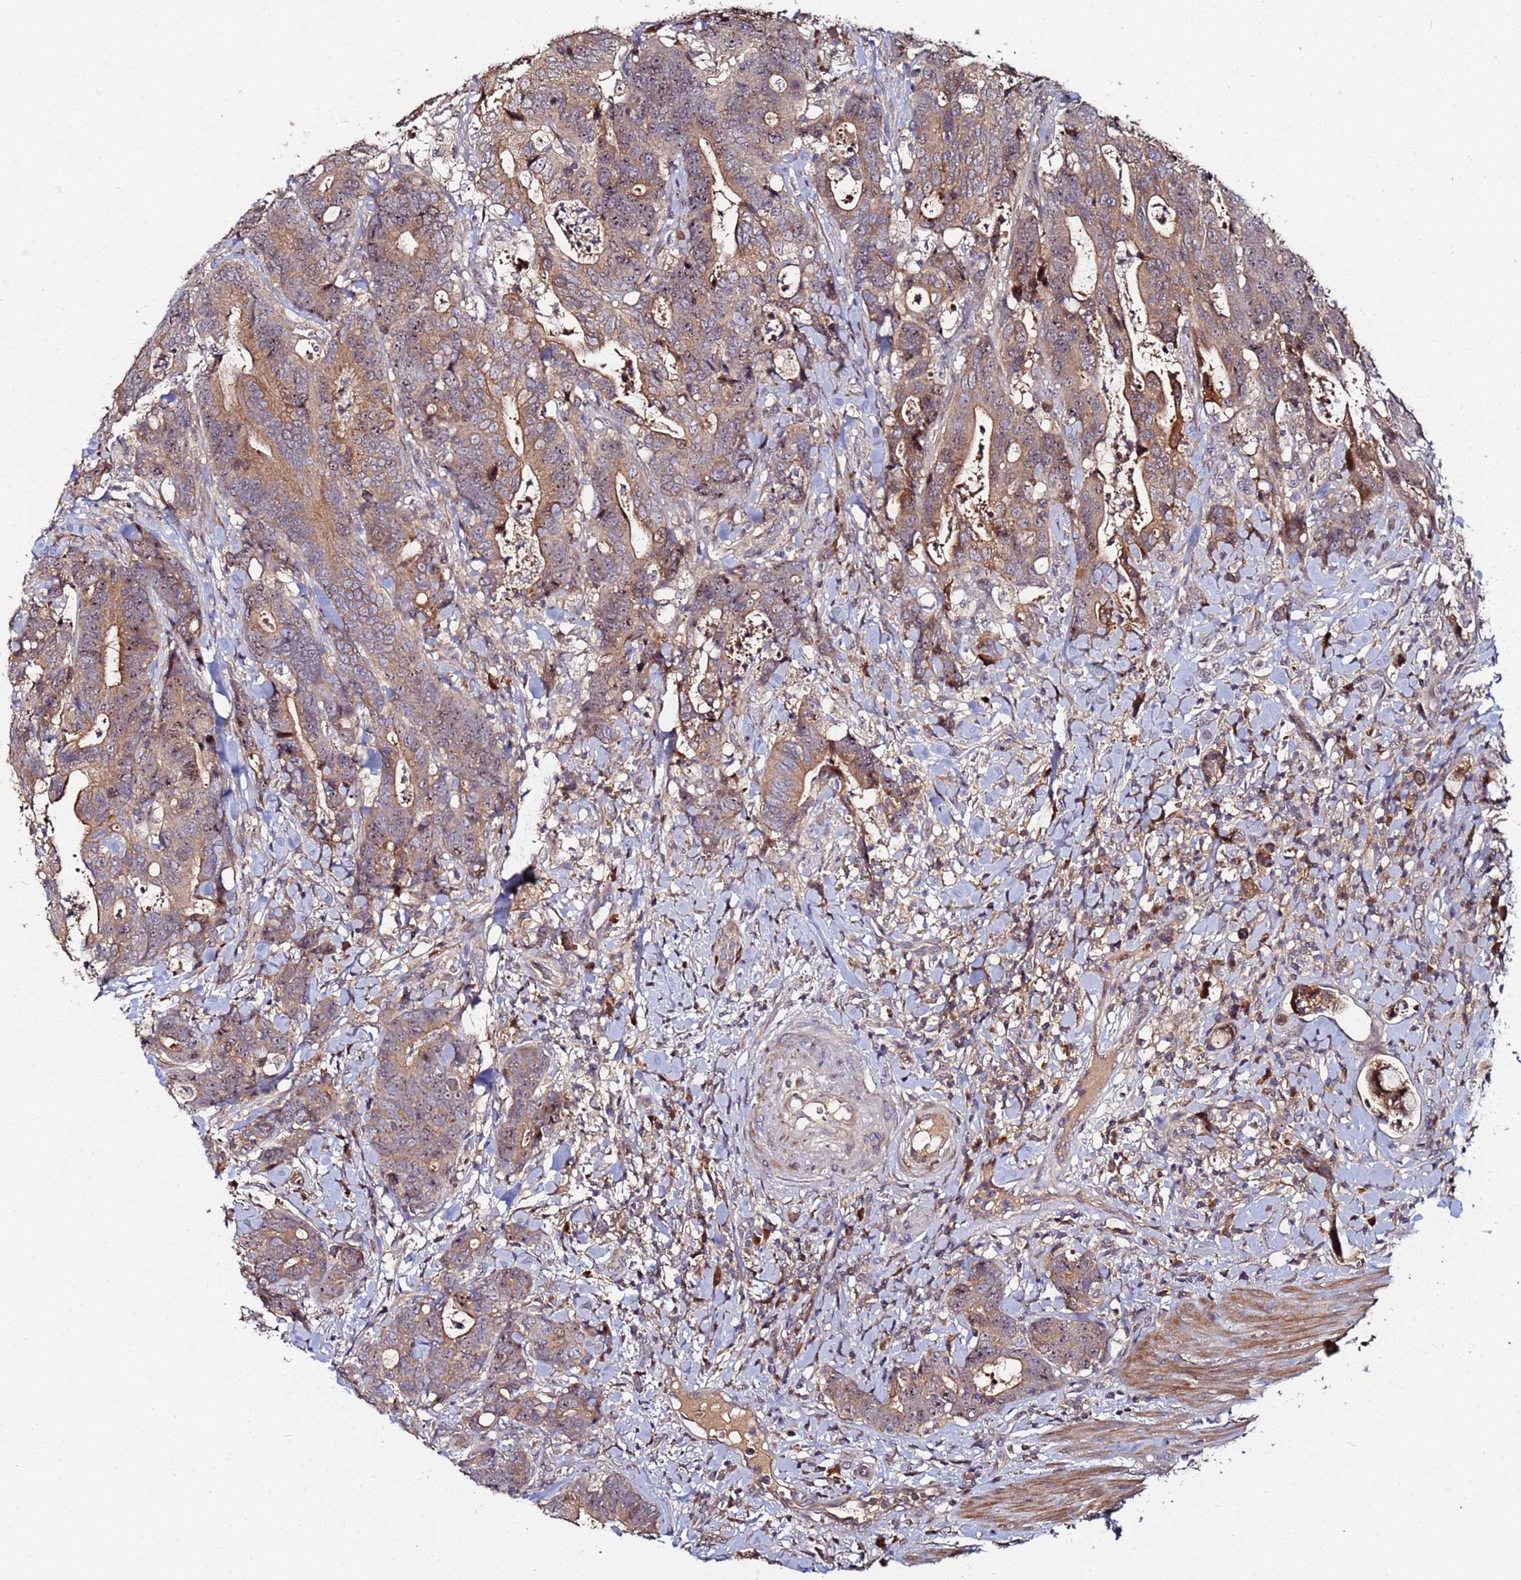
{"staining": {"intensity": "moderate", "quantity": "25%-75%", "location": "cytoplasmic/membranous,nuclear"}, "tissue": "colorectal cancer", "cell_type": "Tumor cells", "image_type": "cancer", "snomed": [{"axis": "morphology", "description": "Adenocarcinoma, NOS"}, {"axis": "topography", "description": "Colon"}], "caption": "An immunohistochemistry histopathology image of tumor tissue is shown. Protein staining in brown highlights moderate cytoplasmic/membranous and nuclear positivity in colorectal cancer within tumor cells.", "gene": "OSER1", "patient": {"sex": "female", "age": 82}}